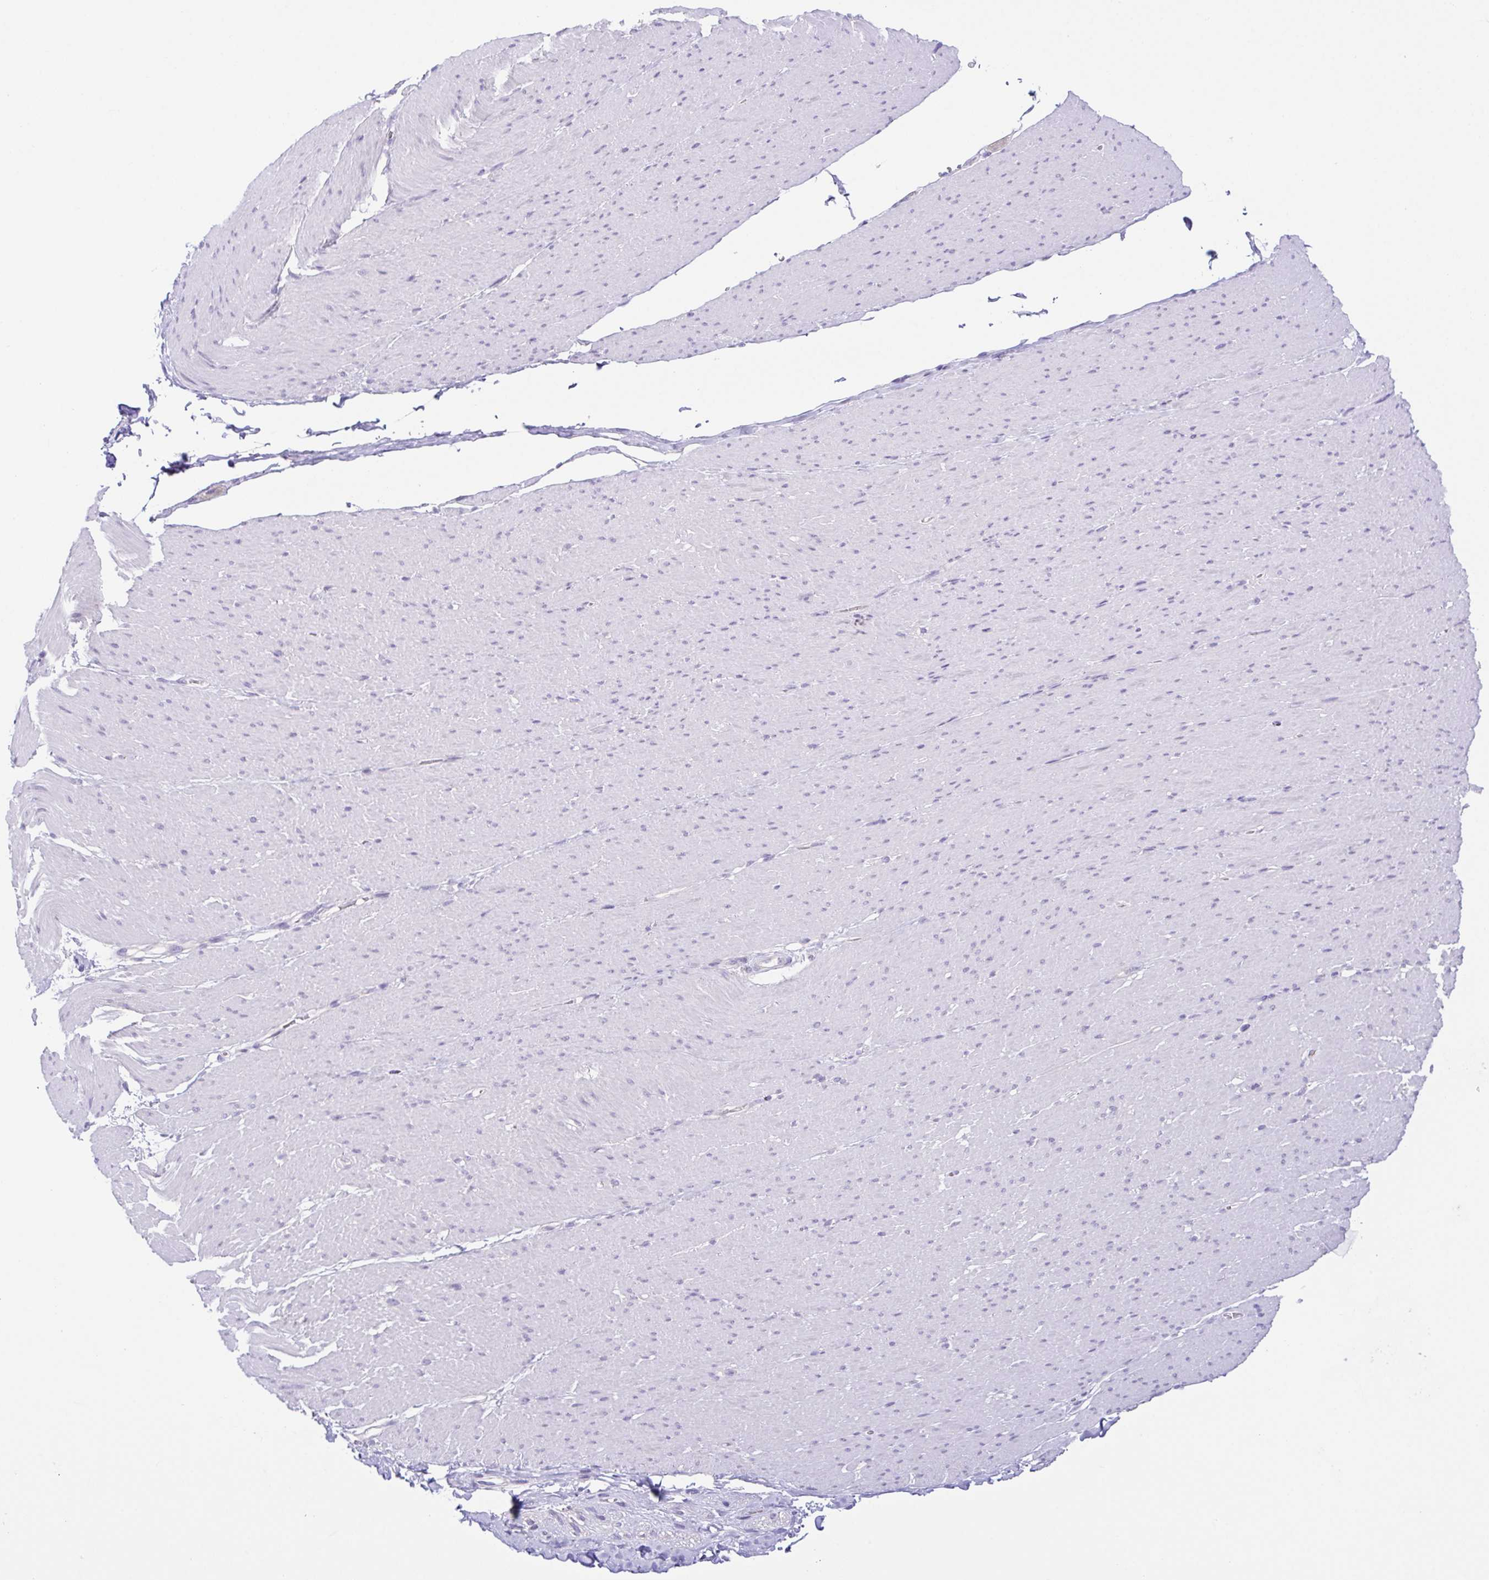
{"staining": {"intensity": "negative", "quantity": "none", "location": "none"}, "tissue": "smooth muscle", "cell_type": "Smooth muscle cells", "image_type": "normal", "snomed": [{"axis": "morphology", "description": "Normal tissue, NOS"}, {"axis": "topography", "description": "Smooth muscle"}, {"axis": "topography", "description": "Rectum"}], "caption": "There is no significant staining in smooth muscle cells of smooth muscle. (DAB (3,3'-diaminobenzidine) immunohistochemistry (IHC) with hematoxylin counter stain).", "gene": "KRTDAP", "patient": {"sex": "male", "age": 53}}